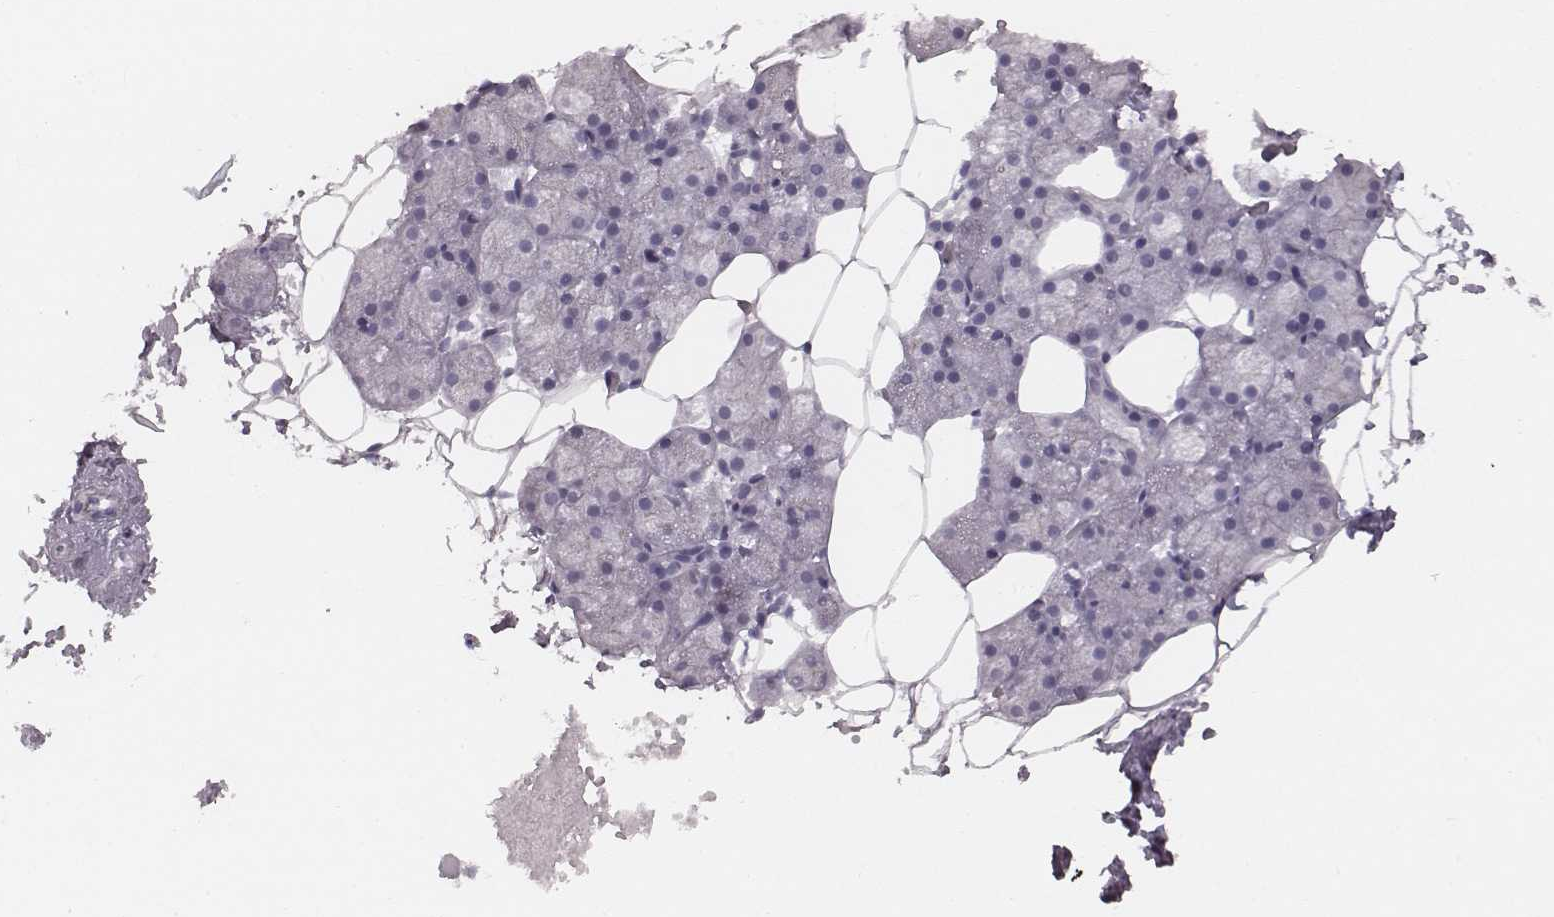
{"staining": {"intensity": "negative", "quantity": "none", "location": "none"}, "tissue": "salivary gland", "cell_type": "Glandular cells", "image_type": "normal", "snomed": [{"axis": "morphology", "description": "Normal tissue, NOS"}, {"axis": "topography", "description": "Salivary gland"}], "caption": "High magnification brightfield microscopy of unremarkable salivary gland stained with DAB (3,3'-diaminobenzidine) (brown) and counterstained with hematoxylin (blue): glandular cells show no significant expression. (DAB immunohistochemistry with hematoxylin counter stain).", "gene": "ENSG00000285837", "patient": {"sex": "male", "age": 38}}